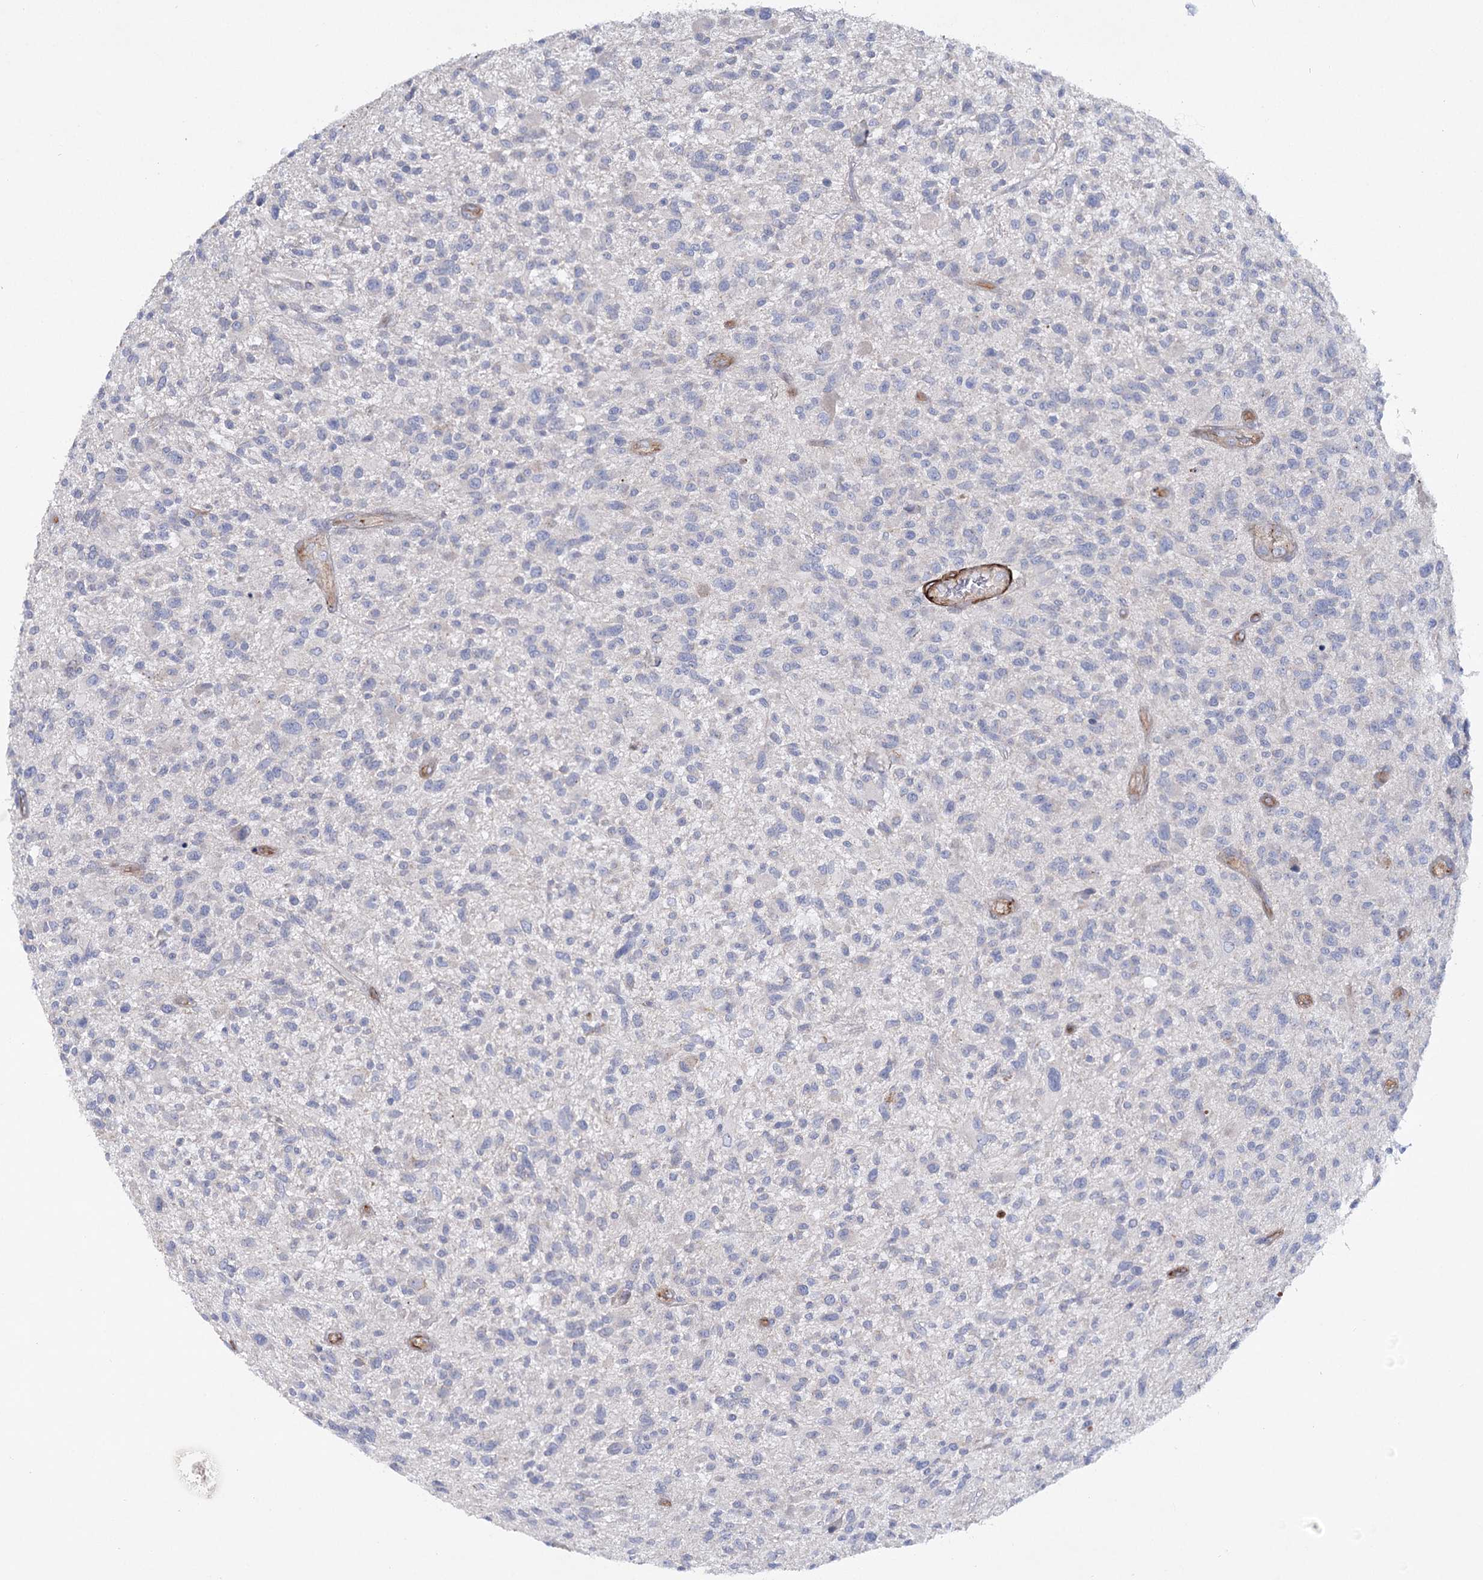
{"staining": {"intensity": "negative", "quantity": "none", "location": "none"}, "tissue": "glioma", "cell_type": "Tumor cells", "image_type": "cancer", "snomed": [{"axis": "morphology", "description": "Glioma, malignant, High grade"}, {"axis": "topography", "description": "Brain"}], "caption": "Tumor cells show no significant protein expression in high-grade glioma (malignant). (DAB immunohistochemistry visualized using brightfield microscopy, high magnification).", "gene": "TMEM164", "patient": {"sex": "male", "age": 47}}